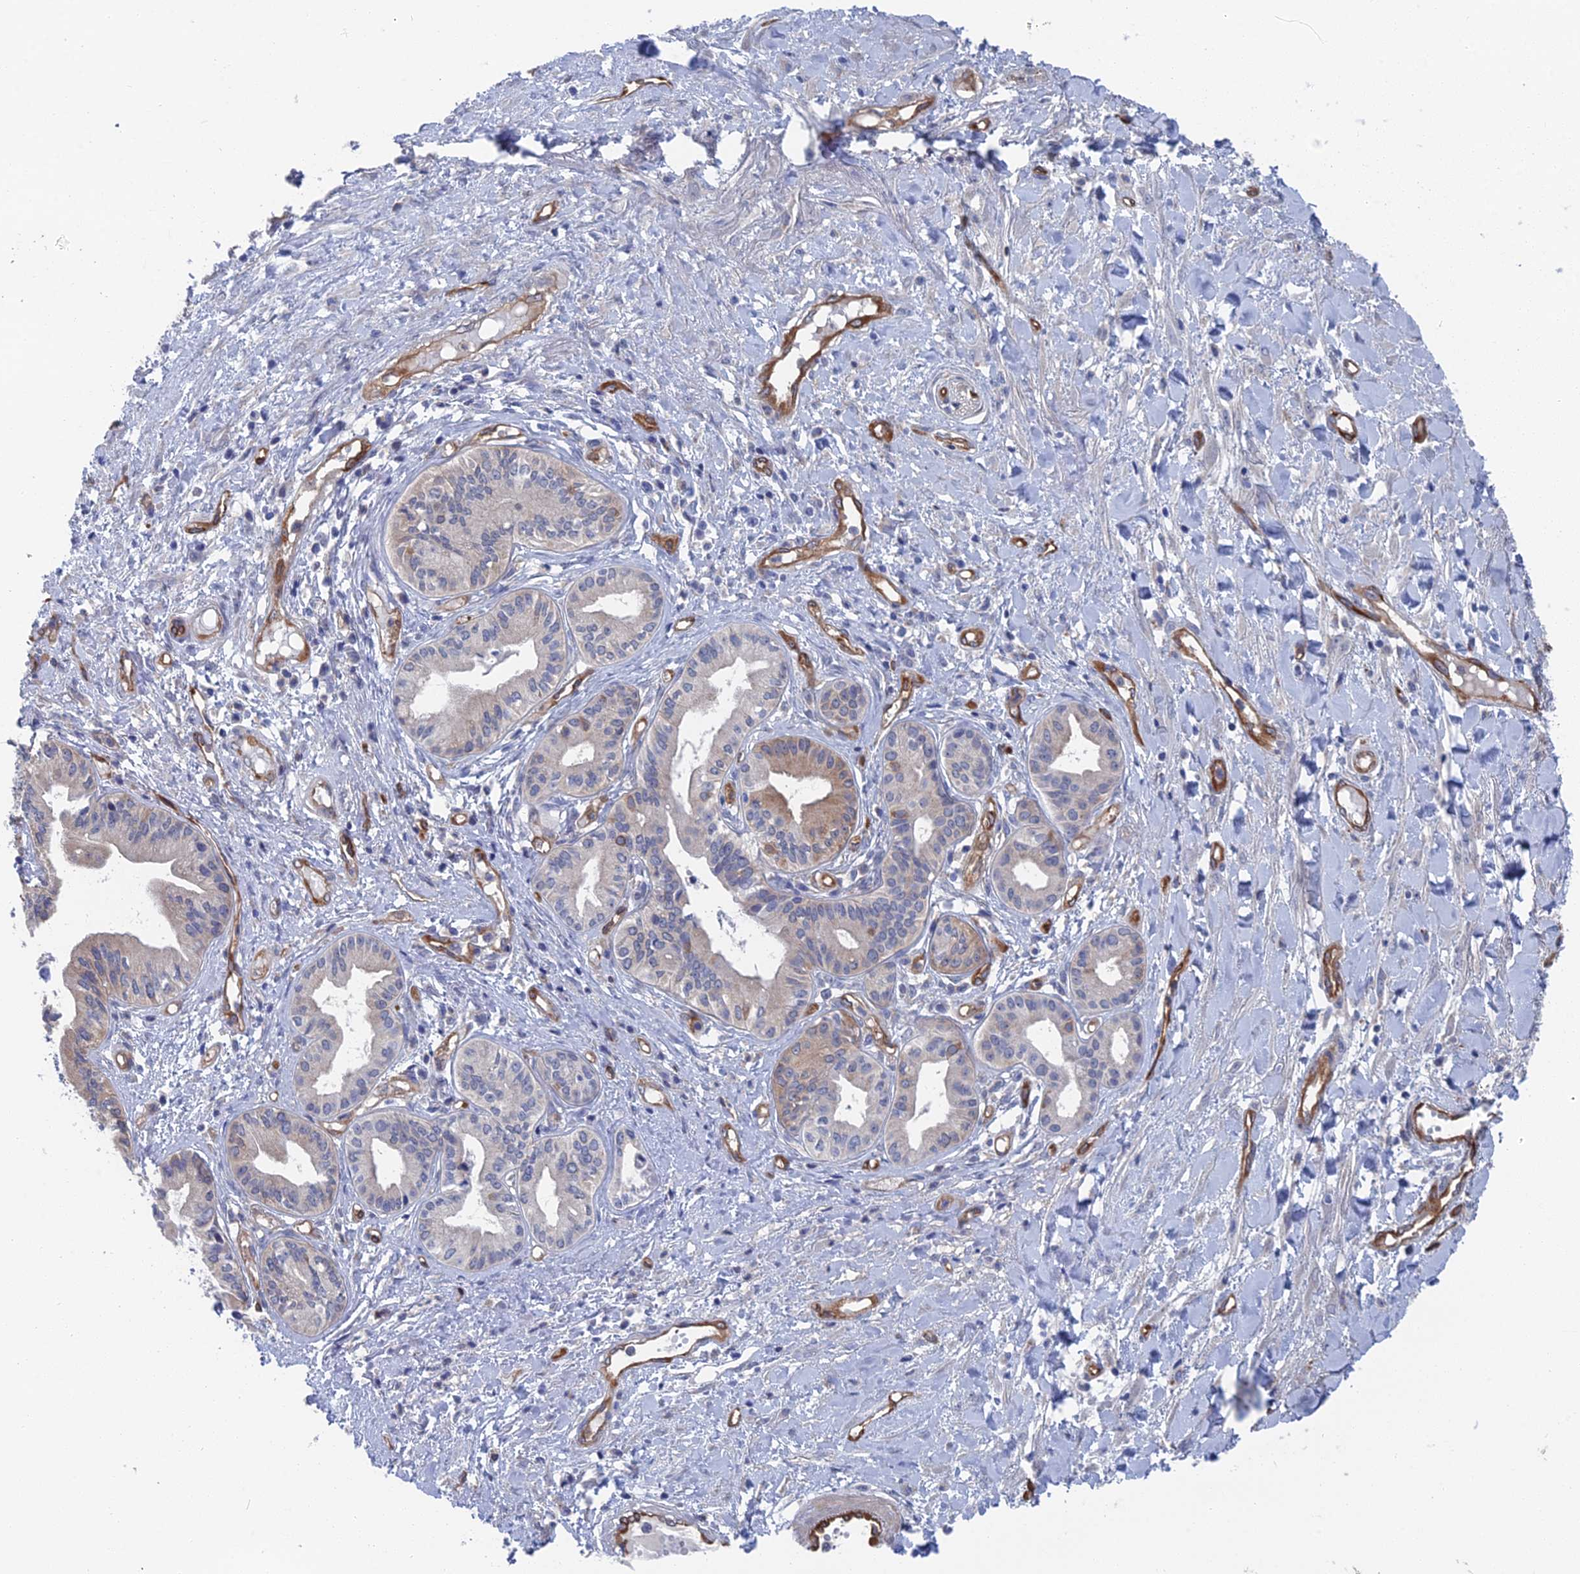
{"staining": {"intensity": "weak", "quantity": "<25%", "location": "cytoplasmic/membranous"}, "tissue": "pancreatic cancer", "cell_type": "Tumor cells", "image_type": "cancer", "snomed": [{"axis": "morphology", "description": "Adenocarcinoma, NOS"}, {"axis": "topography", "description": "Pancreas"}], "caption": "Pancreatic cancer (adenocarcinoma) stained for a protein using IHC shows no positivity tumor cells.", "gene": "ARAP3", "patient": {"sex": "female", "age": 50}}